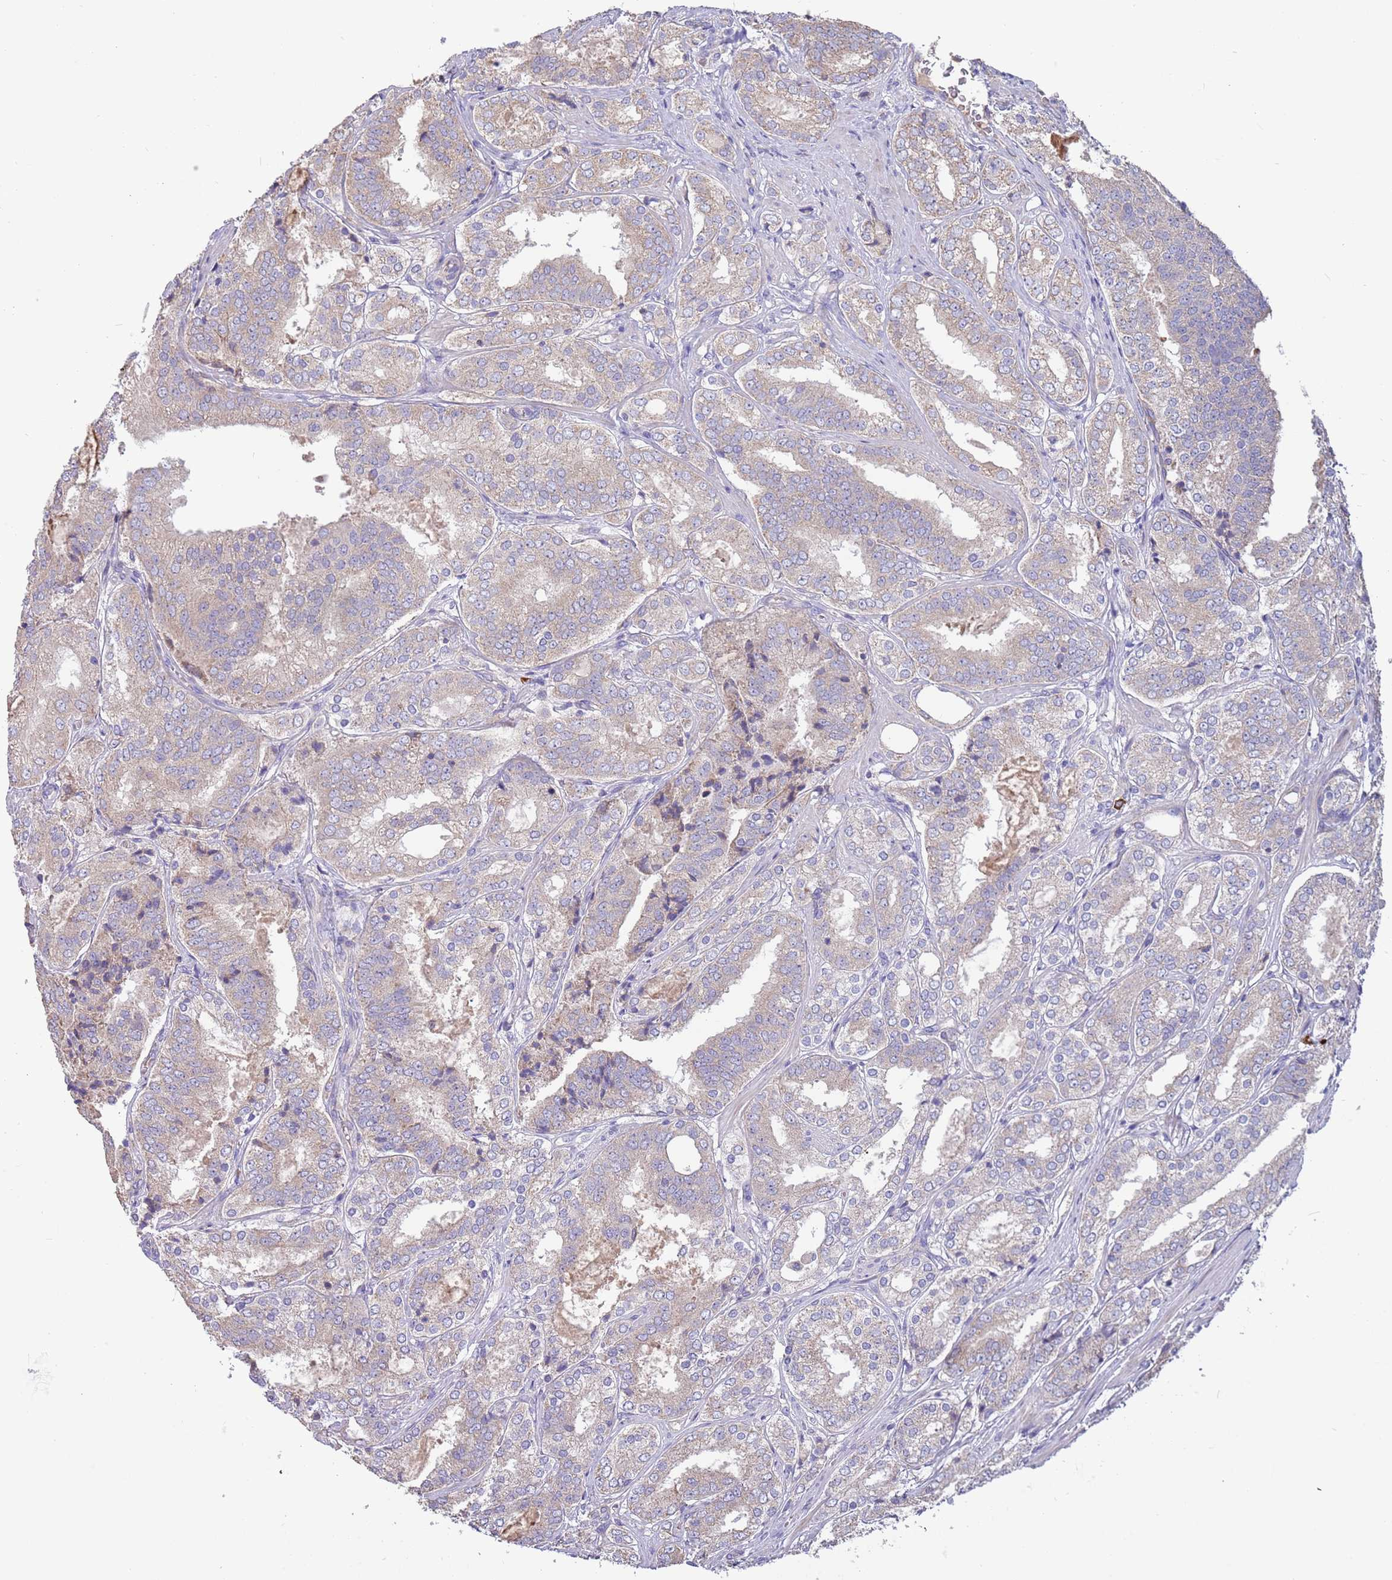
{"staining": {"intensity": "weak", "quantity": "<25%", "location": "cytoplasmic/membranous"}, "tissue": "prostate cancer", "cell_type": "Tumor cells", "image_type": "cancer", "snomed": [{"axis": "morphology", "description": "Adenocarcinoma, High grade"}, {"axis": "topography", "description": "Prostate"}], "caption": "The immunohistochemistry (IHC) histopathology image has no significant positivity in tumor cells of high-grade adenocarcinoma (prostate) tissue. The staining is performed using DAB (3,3'-diaminobenzidine) brown chromogen with nuclei counter-stained in using hematoxylin.", "gene": "TRMO", "patient": {"sex": "male", "age": 63}}